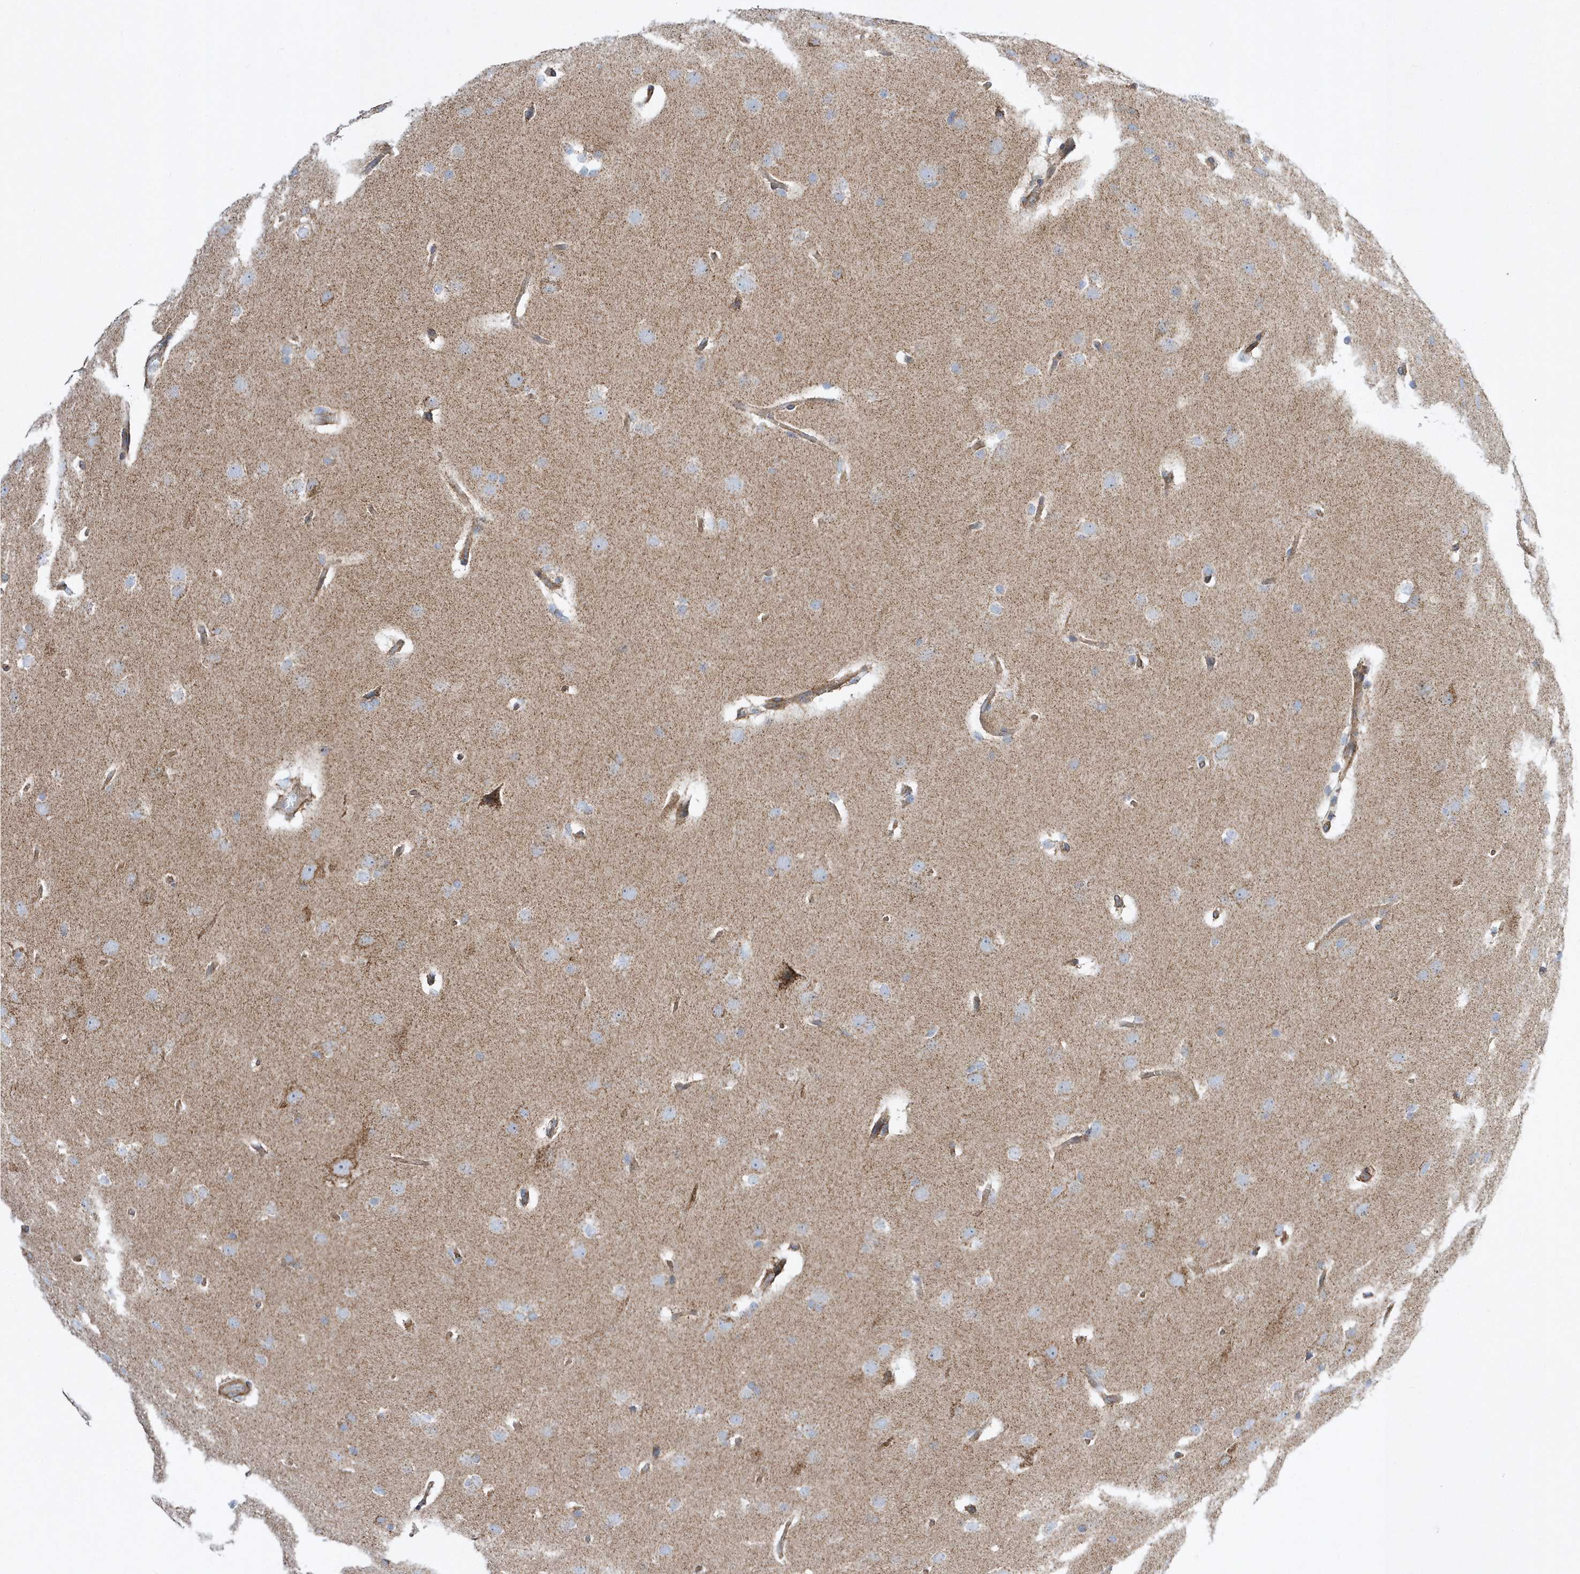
{"staining": {"intensity": "weak", "quantity": "<25%", "location": "cytoplasmic/membranous"}, "tissue": "glioma", "cell_type": "Tumor cells", "image_type": "cancer", "snomed": [{"axis": "morphology", "description": "Glioma, malignant, Low grade"}, {"axis": "topography", "description": "Brain"}], "caption": "DAB immunohistochemical staining of malignant glioma (low-grade) reveals no significant staining in tumor cells.", "gene": "OPA1", "patient": {"sex": "female", "age": 37}}